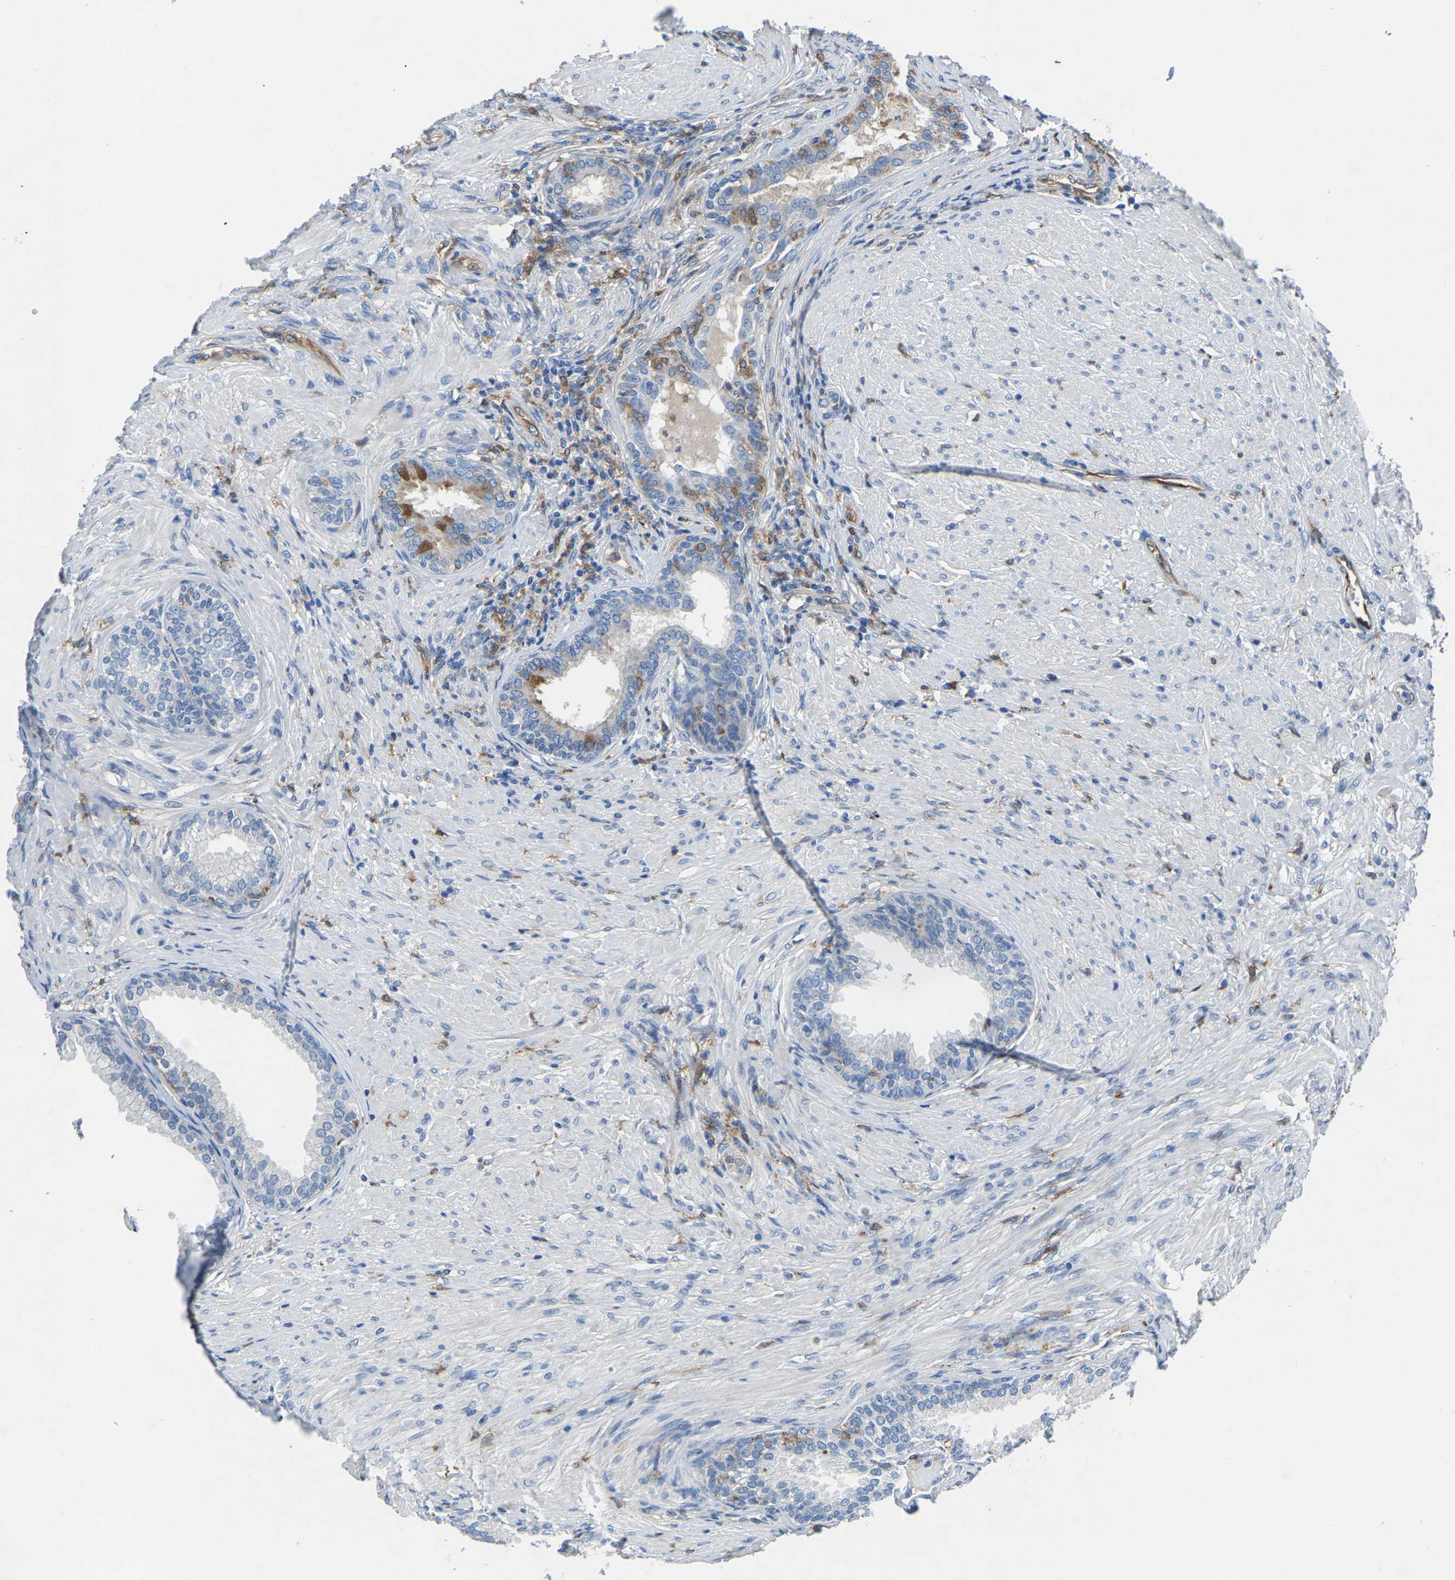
{"staining": {"intensity": "weak", "quantity": "<25%", "location": "cytoplasmic/membranous"}, "tissue": "prostate", "cell_type": "Glandular cells", "image_type": "normal", "snomed": [{"axis": "morphology", "description": "Normal tissue, NOS"}, {"axis": "topography", "description": "Prostate"}], "caption": "The photomicrograph shows no staining of glandular cells in unremarkable prostate. (Brightfield microscopy of DAB (3,3'-diaminobenzidine) IHC at high magnification).", "gene": "ATG2B", "patient": {"sex": "male", "age": 76}}